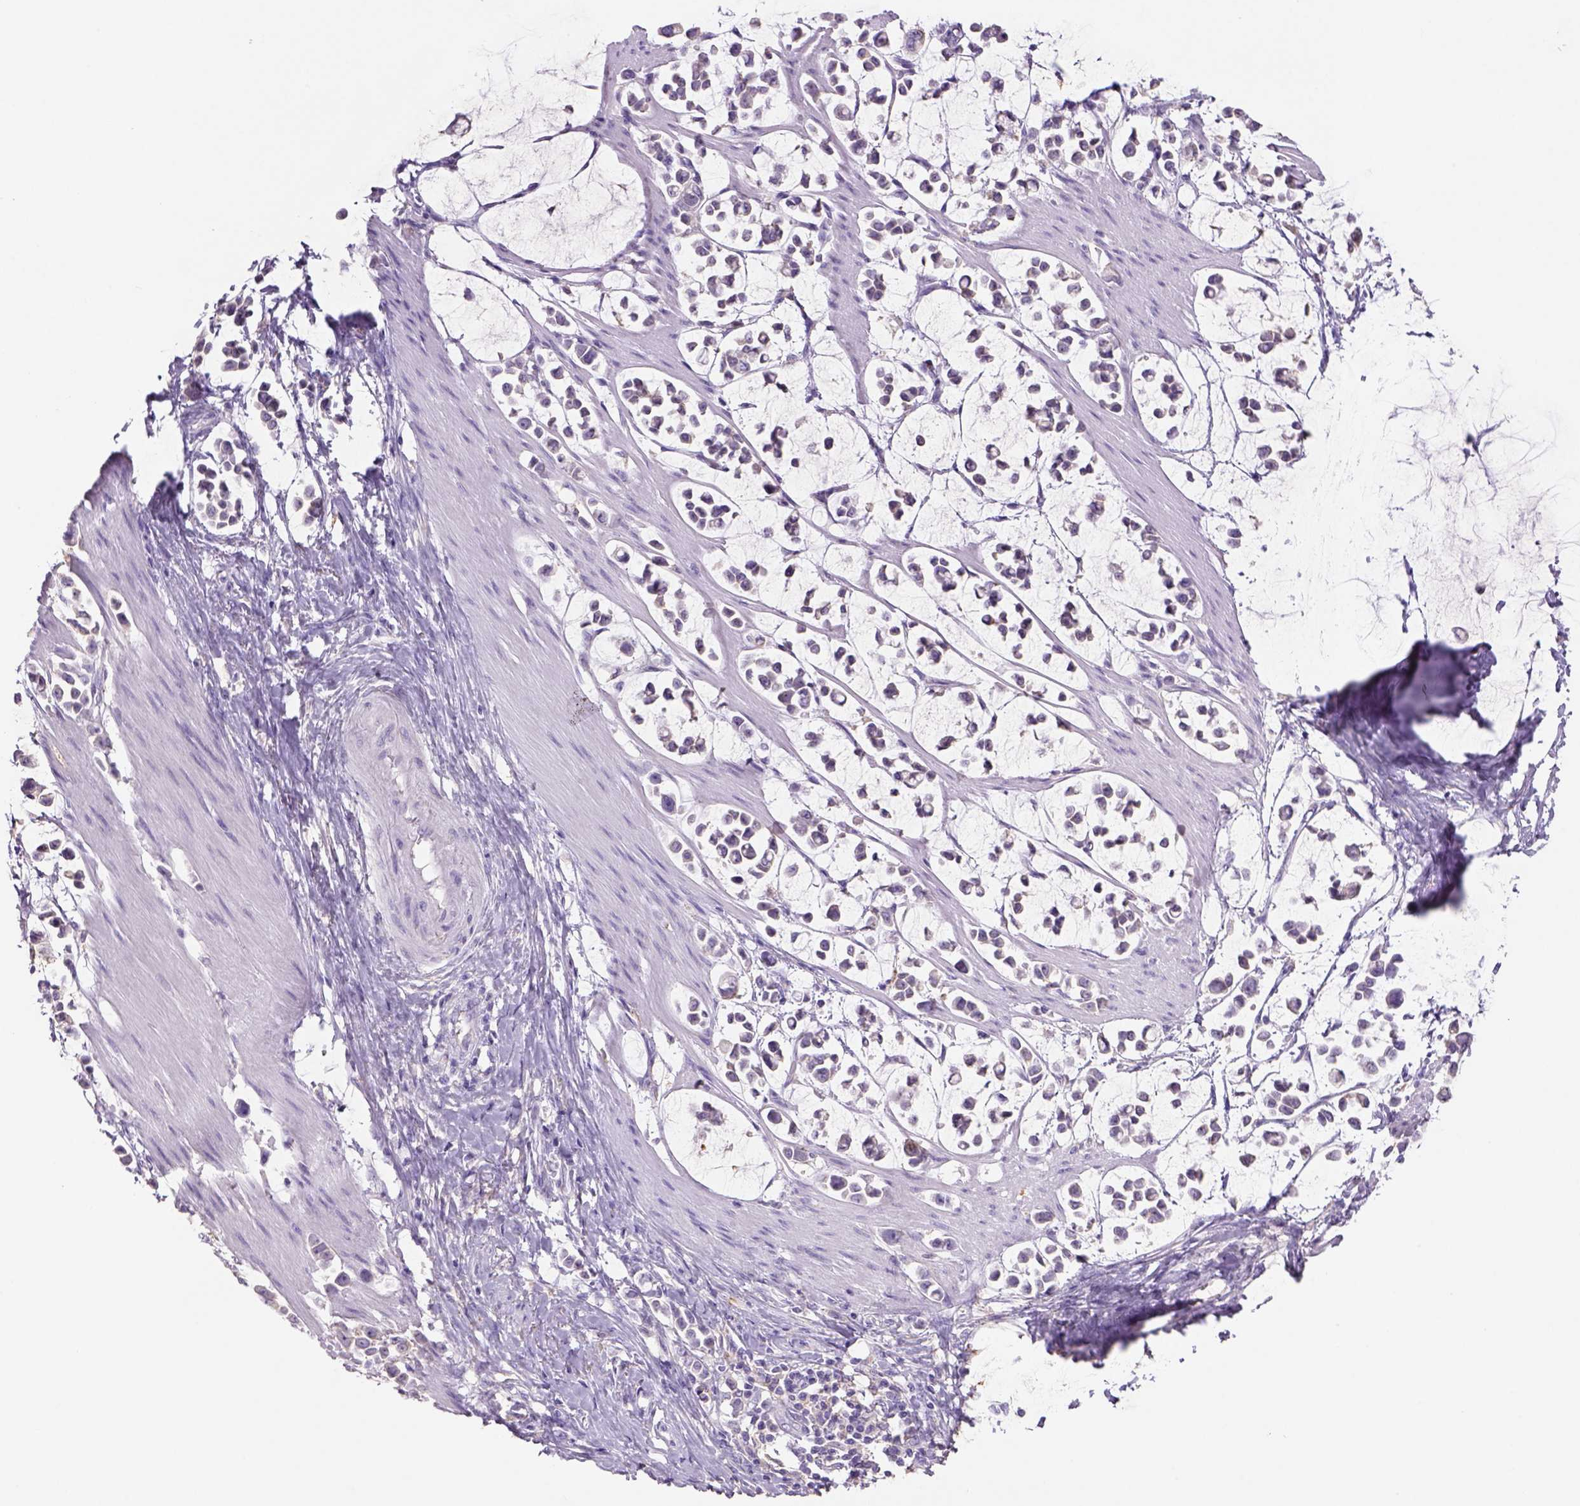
{"staining": {"intensity": "negative", "quantity": "none", "location": "none"}, "tissue": "stomach cancer", "cell_type": "Tumor cells", "image_type": "cancer", "snomed": [{"axis": "morphology", "description": "Adenocarcinoma, NOS"}, {"axis": "topography", "description": "Stomach"}], "caption": "This is an immunohistochemistry (IHC) histopathology image of human stomach cancer. There is no staining in tumor cells.", "gene": "NAALAD2", "patient": {"sex": "male", "age": 82}}